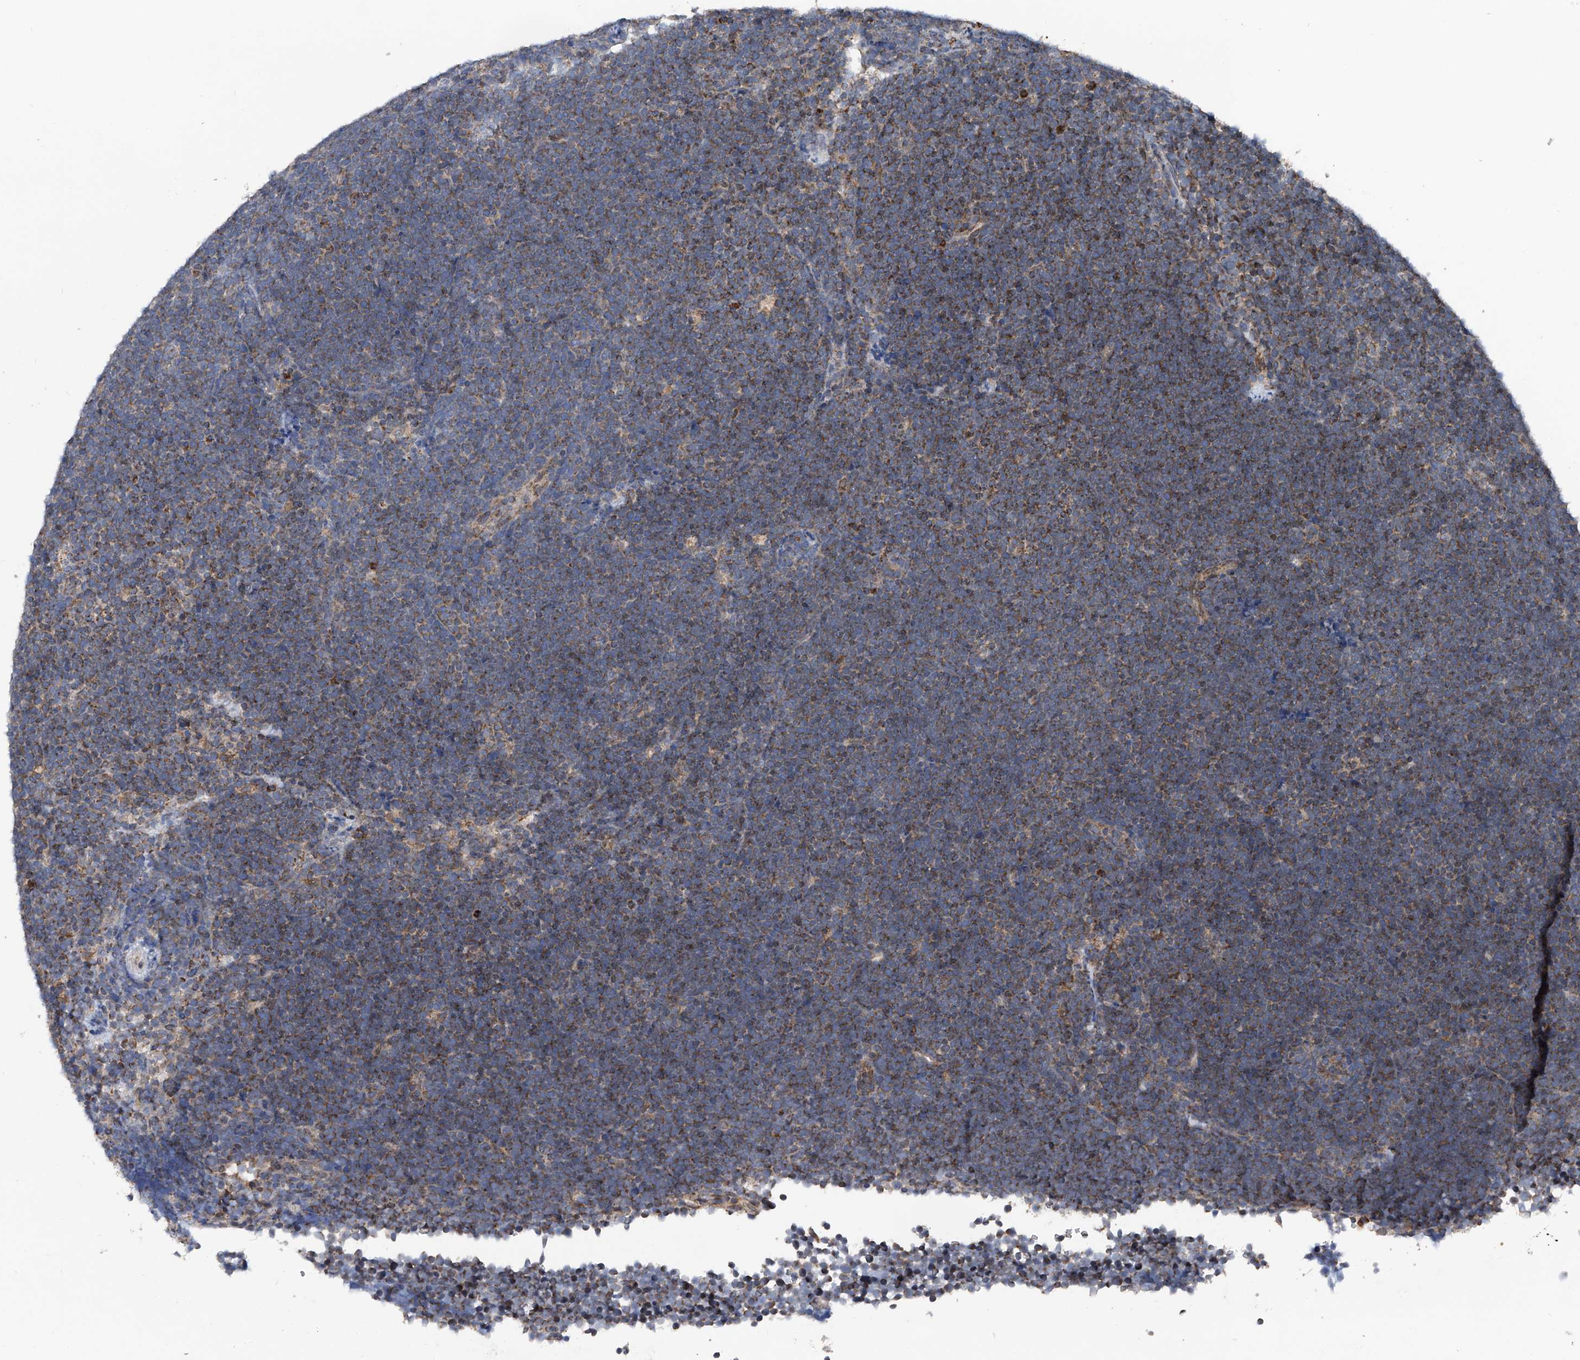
{"staining": {"intensity": "moderate", "quantity": ">75%", "location": "cytoplasmic/membranous"}, "tissue": "lymphoma", "cell_type": "Tumor cells", "image_type": "cancer", "snomed": [{"axis": "morphology", "description": "Malignant lymphoma, non-Hodgkin's type, High grade"}, {"axis": "topography", "description": "Lymph node"}], "caption": "Human malignant lymphoma, non-Hodgkin's type (high-grade) stained for a protein (brown) demonstrates moderate cytoplasmic/membranous positive staining in about >75% of tumor cells.", "gene": "BCKDHB", "patient": {"sex": "male", "age": 13}}